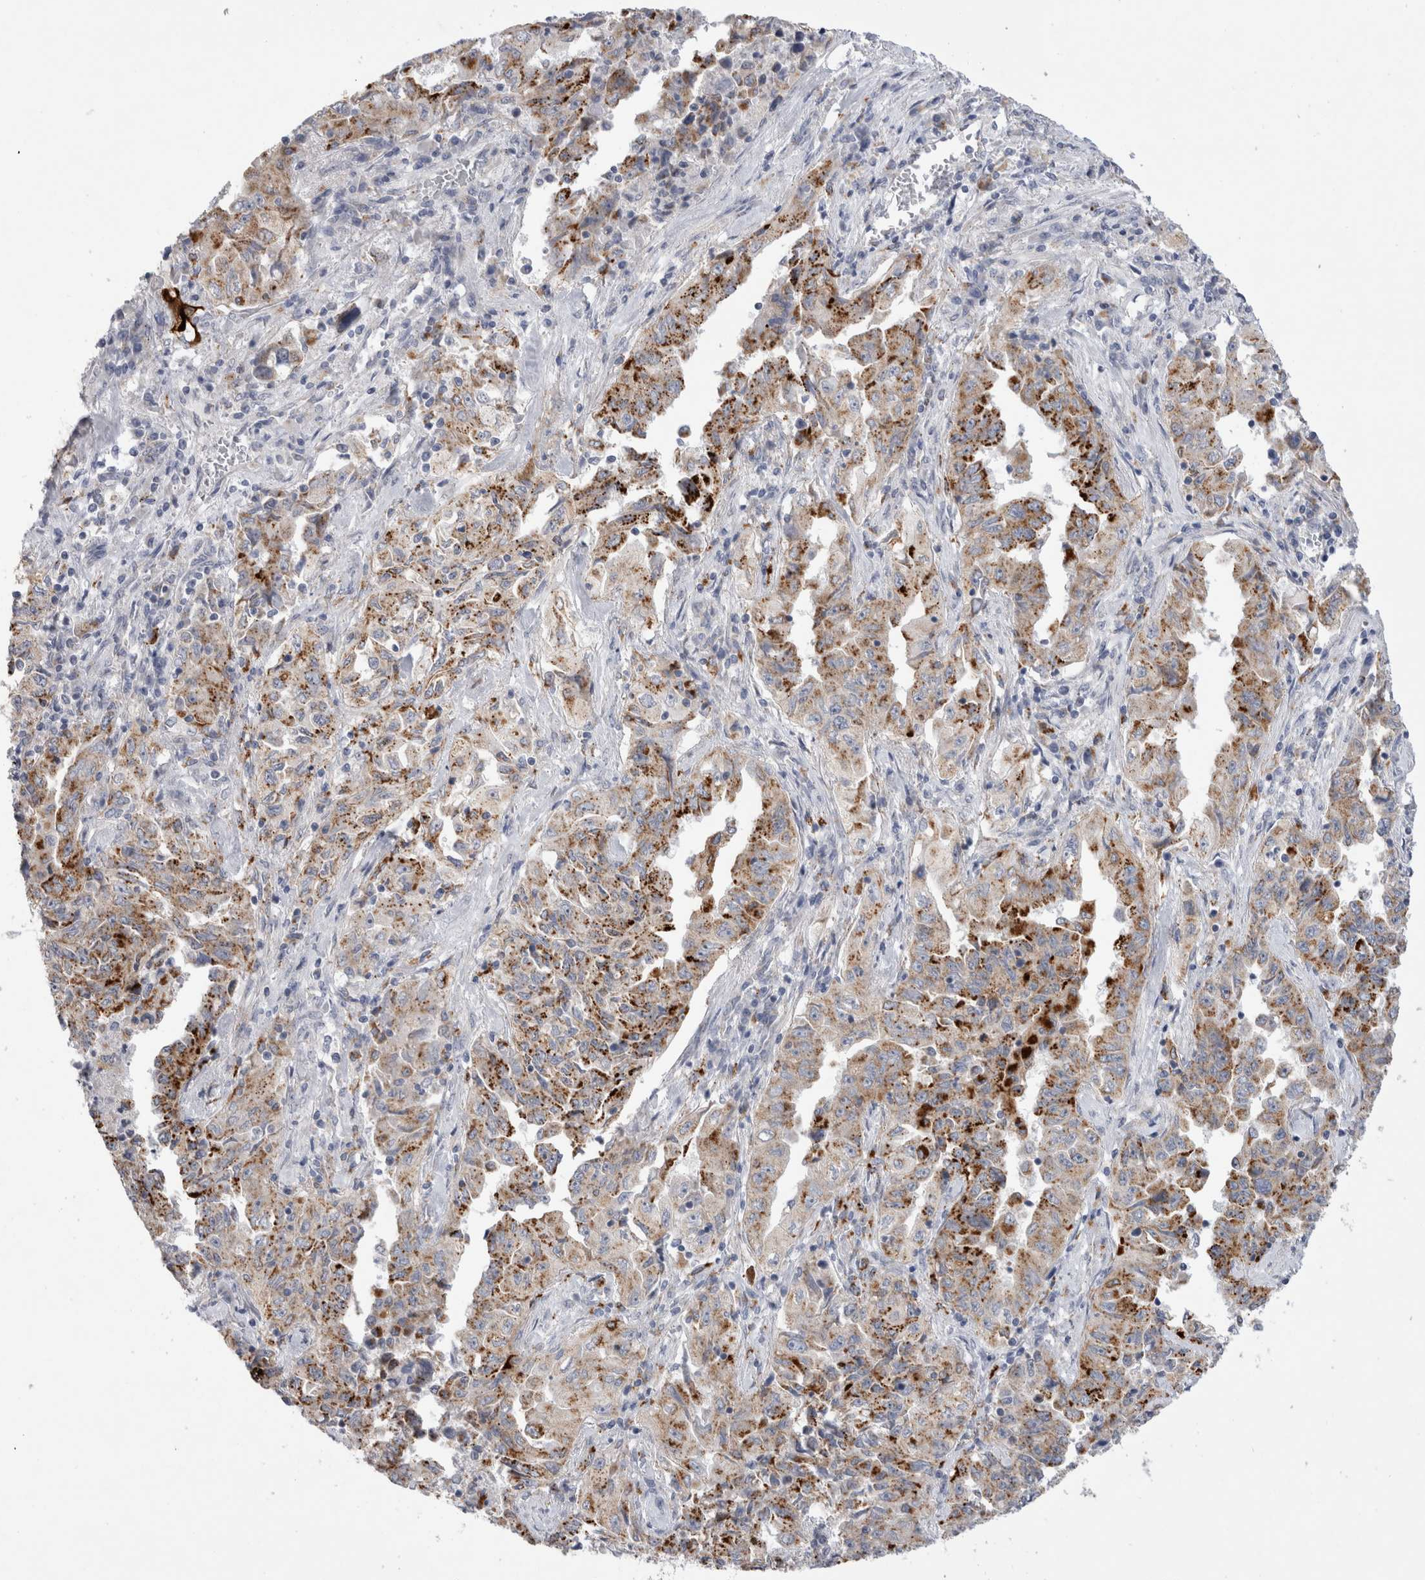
{"staining": {"intensity": "moderate", "quantity": "25%-75%", "location": "cytoplasmic/membranous"}, "tissue": "lung cancer", "cell_type": "Tumor cells", "image_type": "cancer", "snomed": [{"axis": "morphology", "description": "Adenocarcinoma, NOS"}, {"axis": "topography", "description": "Lung"}], "caption": "Immunohistochemical staining of human lung cancer exhibits moderate cytoplasmic/membranous protein staining in about 25%-75% of tumor cells. (DAB = brown stain, brightfield microscopy at high magnification).", "gene": "GAA", "patient": {"sex": "female", "age": 51}}